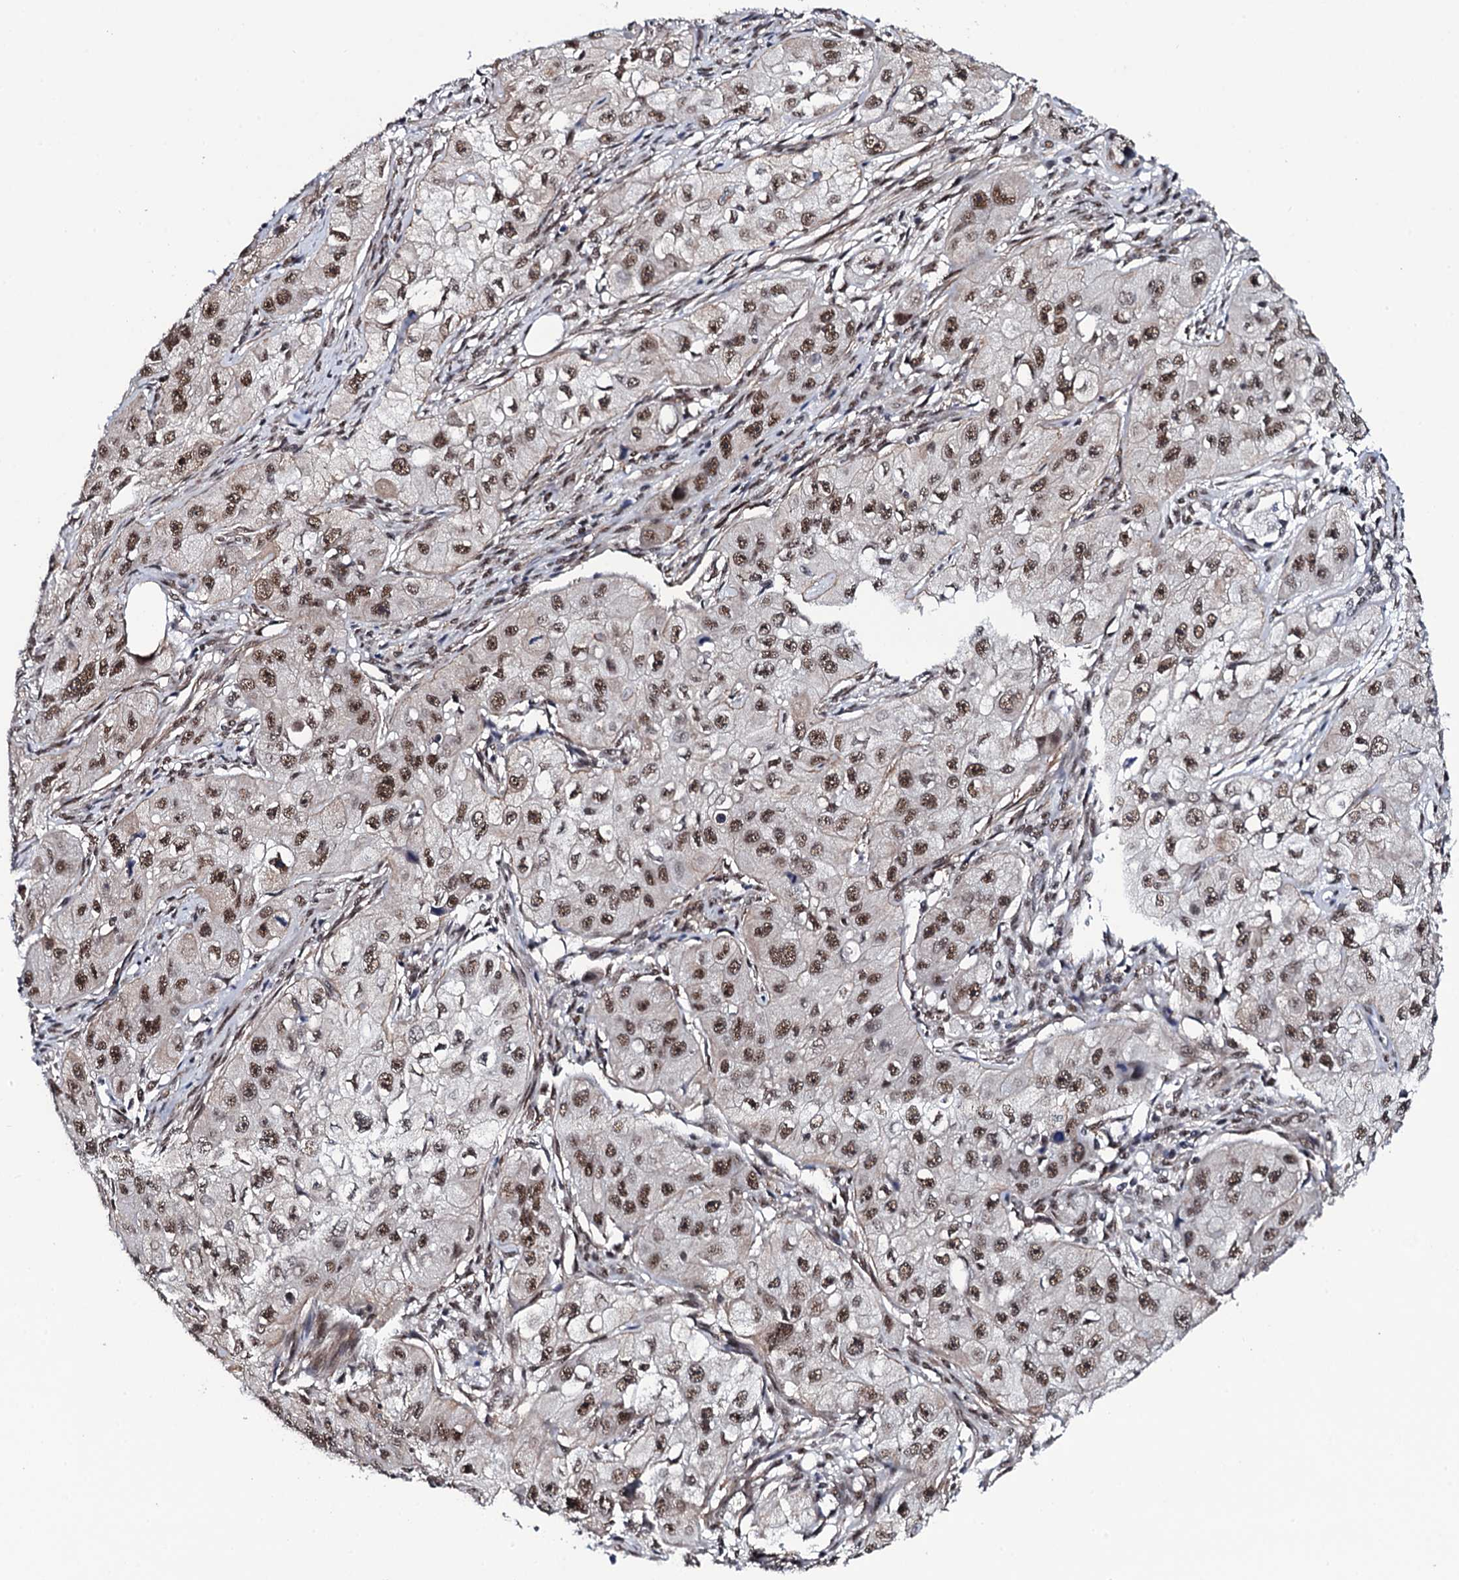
{"staining": {"intensity": "moderate", "quantity": ">75%", "location": "nuclear"}, "tissue": "skin cancer", "cell_type": "Tumor cells", "image_type": "cancer", "snomed": [{"axis": "morphology", "description": "Squamous cell carcinoma, NOS"}, {"axis": "topography", "description": "Skin"}, {"axis": "topography", "description": "Subcutis"}], "caption": "Immunohistochemistry (IHC) photomicrograph of human skin cancer (squamous cell carcinoma) stained for a protein (brown), which demonstrates medium levels of moderate nuclear staining in approximately >75% of tumor cells.", "gene": "CWC15", "patient": {"sex": "male", "age": 73}}